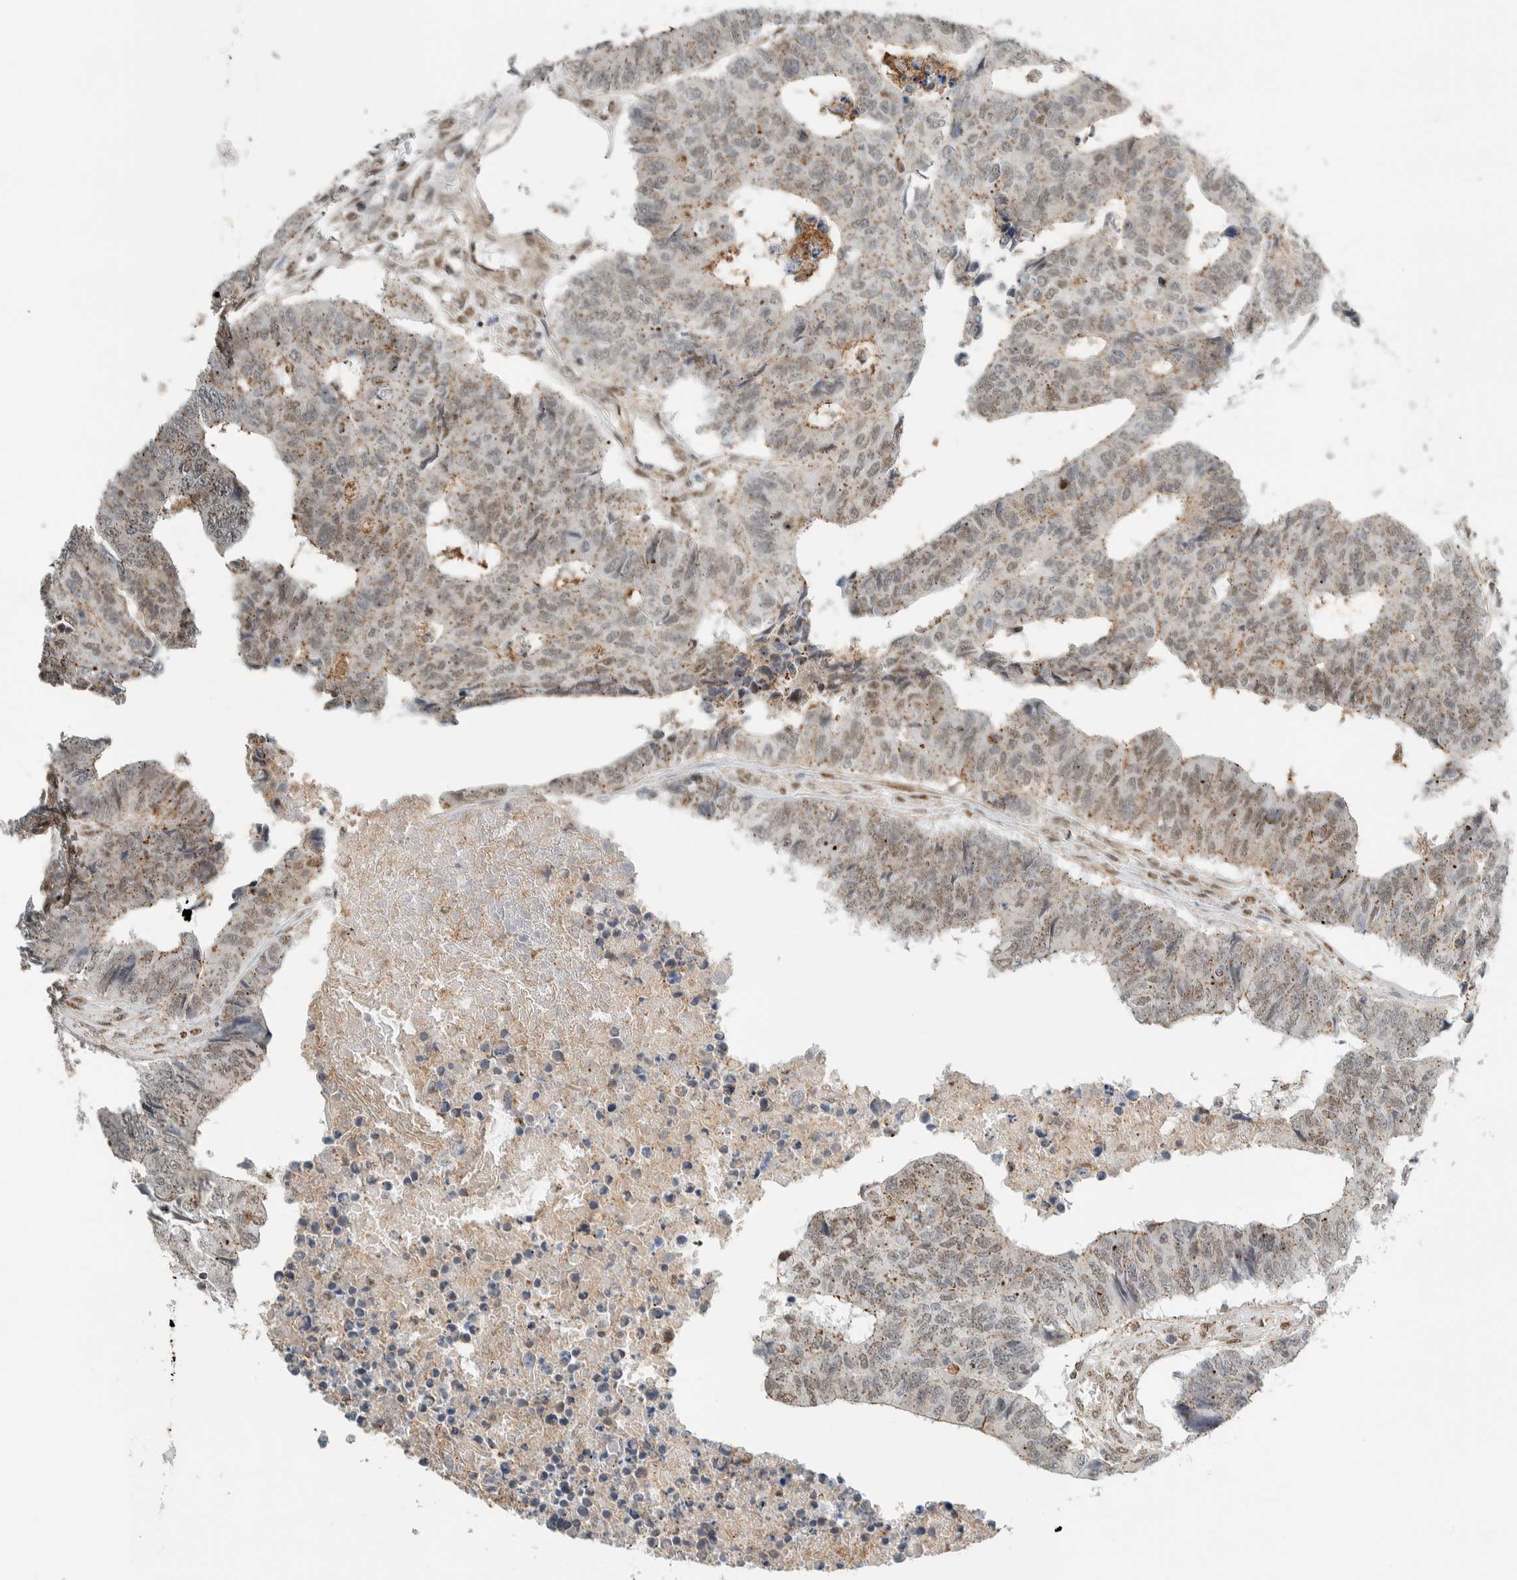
{"staining": {"intensity": "weak", "quantity": ">75%", "location": "cytoplasmic/membranous,nuclear"}, "tissue": "colorectal cancer", "cell_type": "Tumor cells", "image_type": "cancer", "snomed": [{"axis": "morphology", "description": "Adenocarcinoma, NOS"}, {"axis": "topography", "description": "Rectum"}], "caption": "Approximately >75% of tumor cells in colorectal cancer demonstrate weak cytoplasmic/membranous and nuclear protein expression as visualized by brown immunohistochemical staining.", "gene": "TFE3", "patient": {"sex": "male", "age": 84}}